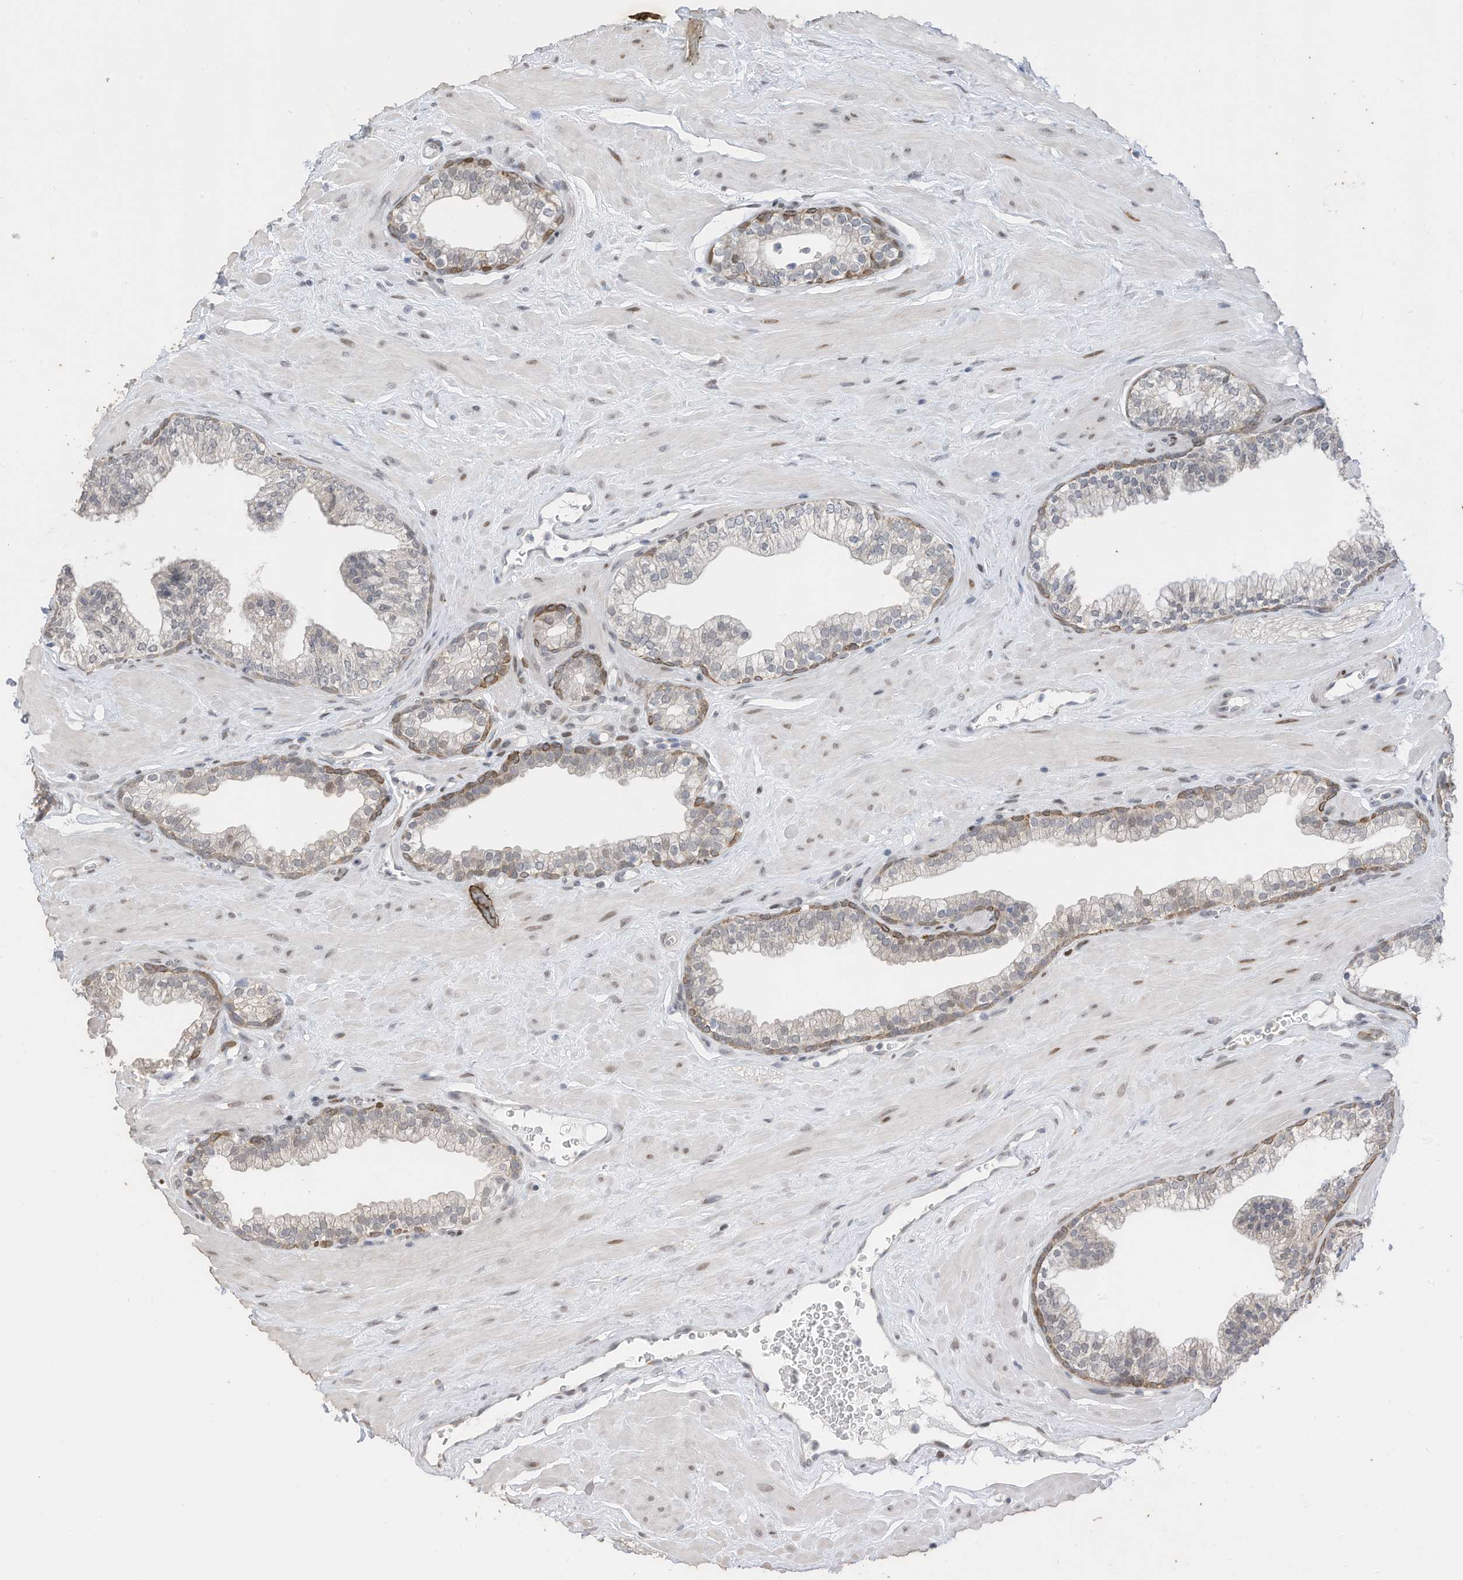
{"staining": {"intensity": "moderate", "quantity": "<25%", "location": "cytoplasmic/membranous,nuclear"}, "tissue": "prostate", "cell_type": "Glandular cells", "image_type": "normal", "snomed": [{"axis": "morphology", "description": "Normal tissue, NOS"}, {"axis": "morphology", "description": "Urothelial carcinoma, Low grade"}, {"axis": "topography", "description": "Urinary bladder"}, {"axis": "topography", "description": "Prostate"}], "caption": "Immunohistochemistry (IHC) photomicrograph of unremarkable prostate: human prostate stained using immunohistochemistry reveals low levels of moderate protein expression localized specifically in the cytoplasmic/membranous,nuclear of glandular cells, appearing as a cytoplasmic/membranous,nuclear brown color.", "gene": "RABL3", "patient": {"sex": "male", "age": 60}}